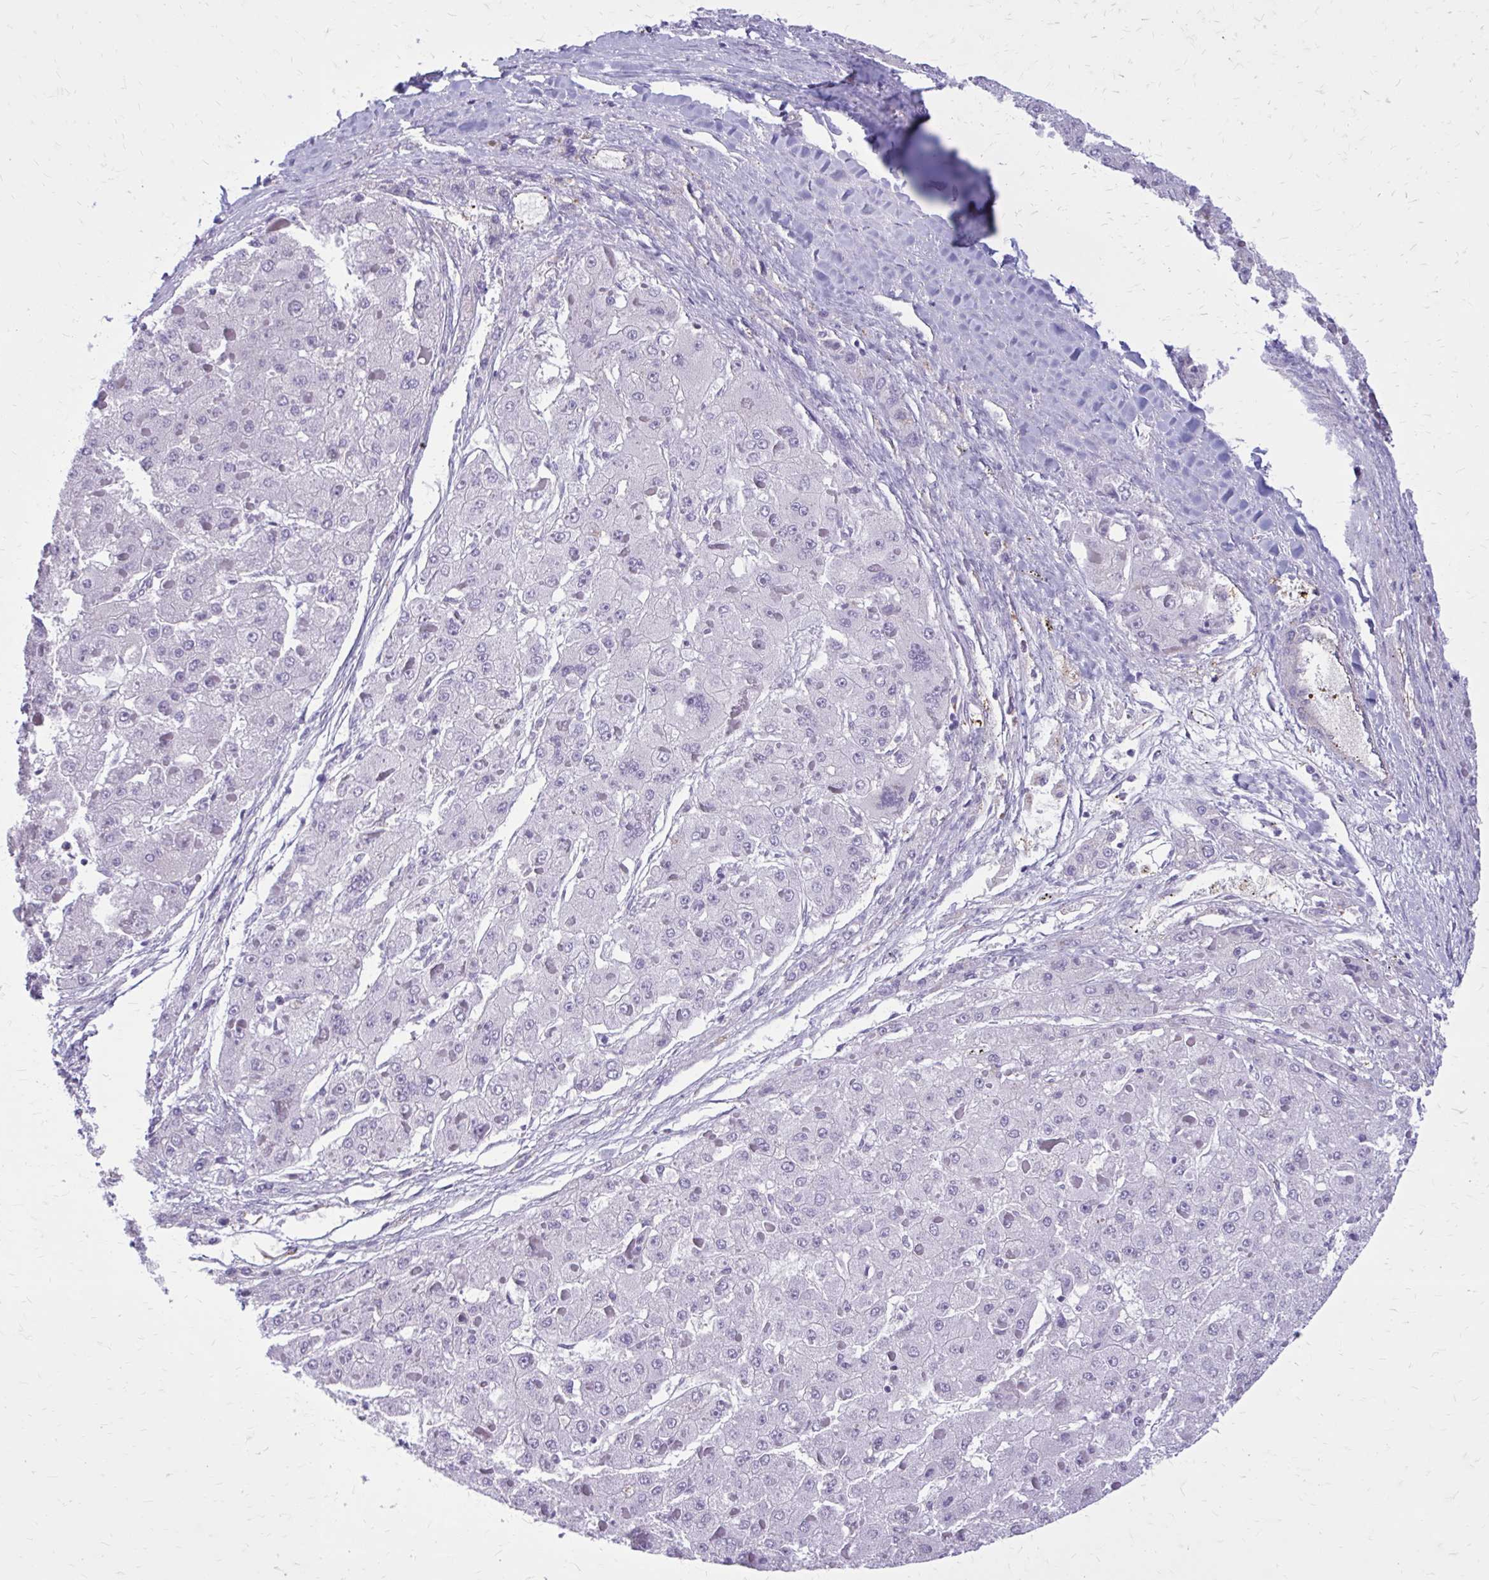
{"staining": {"intensity": "negative", "quantity": "none", "location": "none"}, "tissue": "liver cancer", "cell_type": "Tumor cells", "image_type": "cancer", "snomed": [{"axis": "morphology", "description": "Carcinoma, Hepatocellular, NOS"}, {"axis": "topography", "description": "Liver"}], "caption": "DAB (3,3'-diaminobenzidine) immunohistochemical staining of human hepatocellular carcinoma (liver) exhibits no significant positivity in tumor cells.", "gene": "BEND5", "patient": {"sex": "female", "age": 73}}